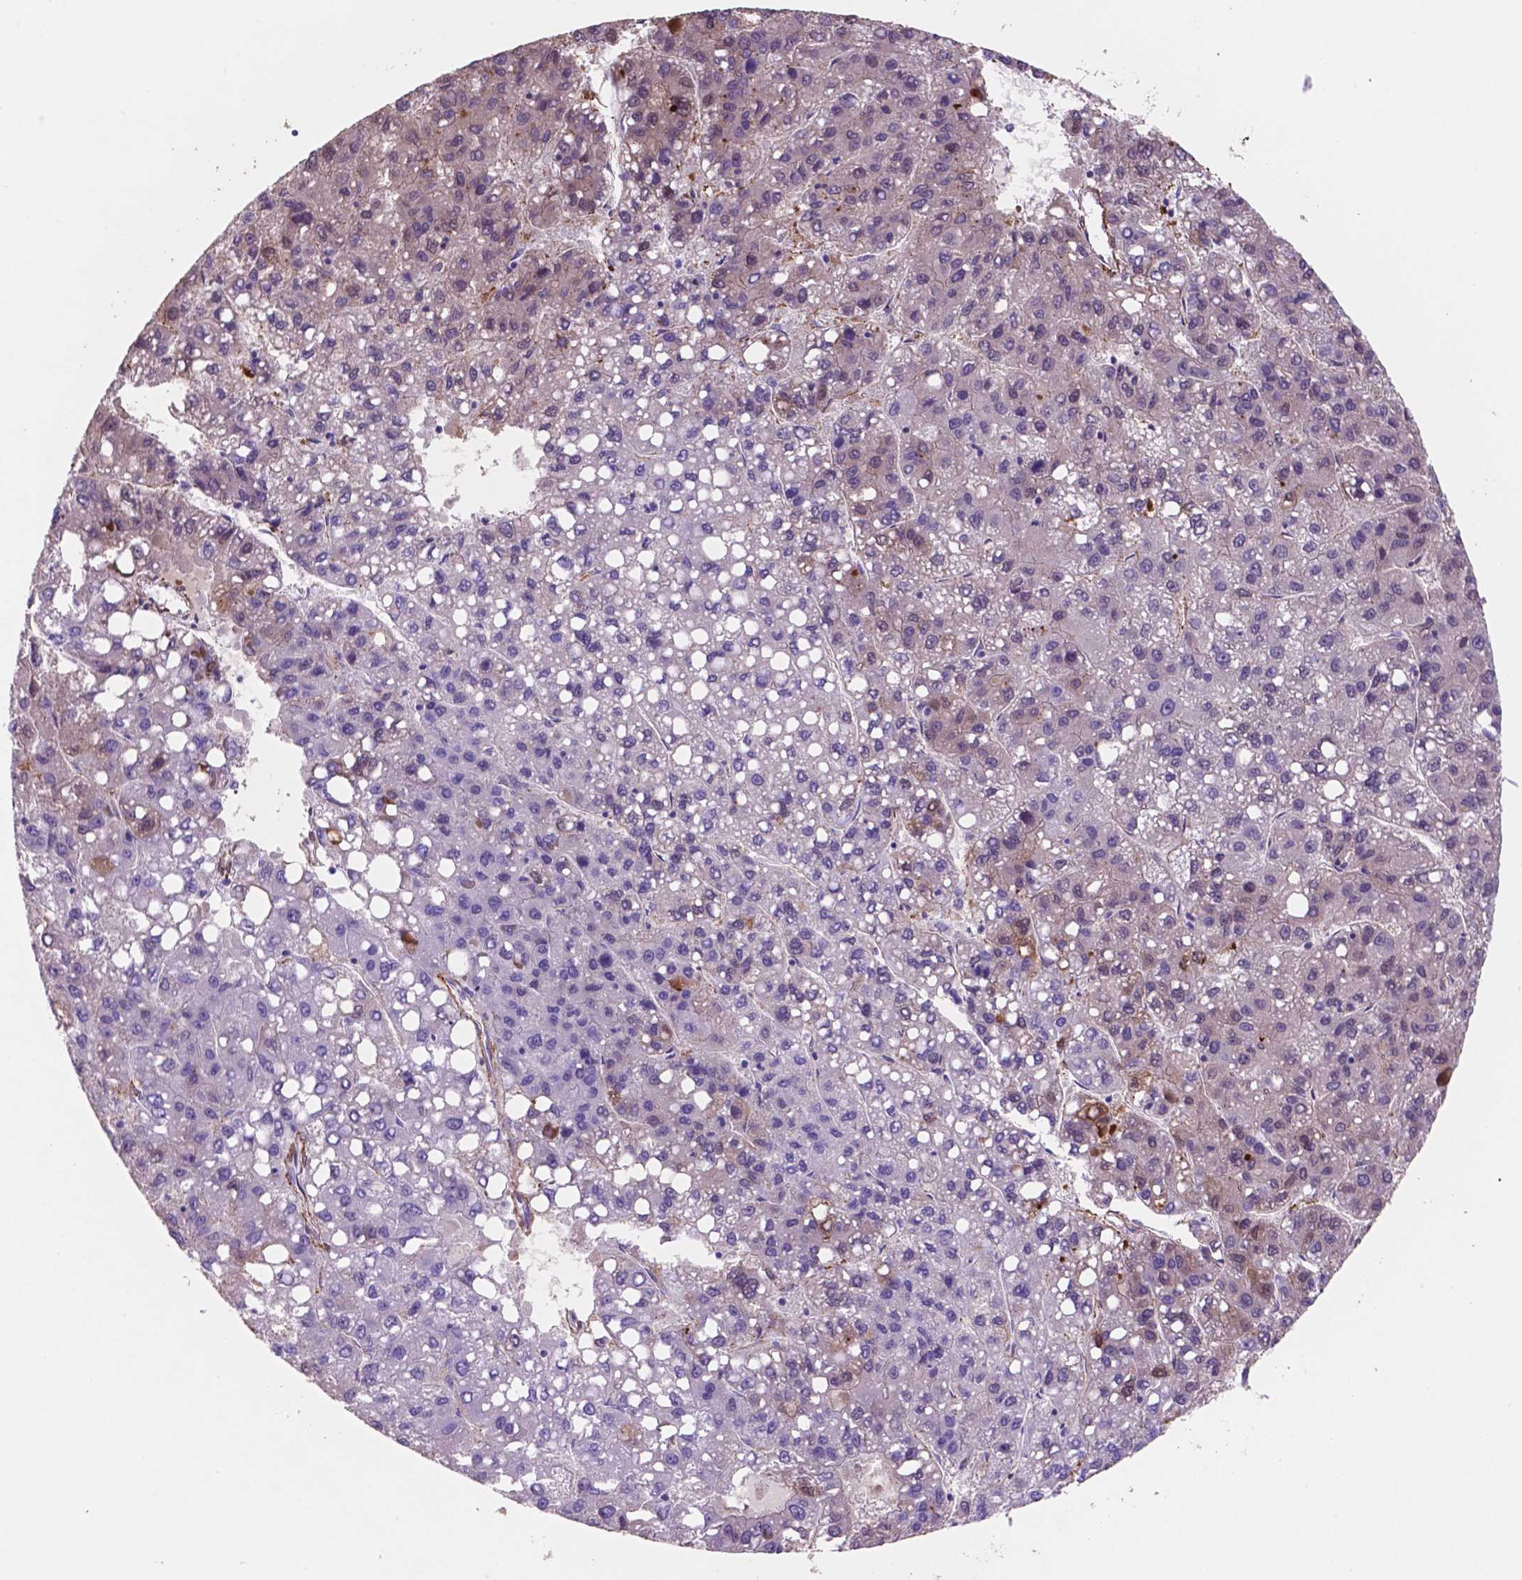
{"staining": {"intensity": "negative", "quantity": "none", "location": "none"}, "tissue": "liver cancer", "cell_type": "Tumor cells", "image_type": "cancer", "snomed": [{"axis": "morphology", "description": "Carcinoma, Hepatocellular, NOS"}, {"axis": "topography", "description": "Liver"}], "caption": "DAB (3,3'-diaminobenzidine) immunohistochemical staining of human liver cancer reveals no significant staining in tumor cells. (Brightfield microscopy of DAB immunohistochemistry (IHC) at high magnification).", "gene": "TOR2A", "patient": {"sex": "female", "age": 82}}